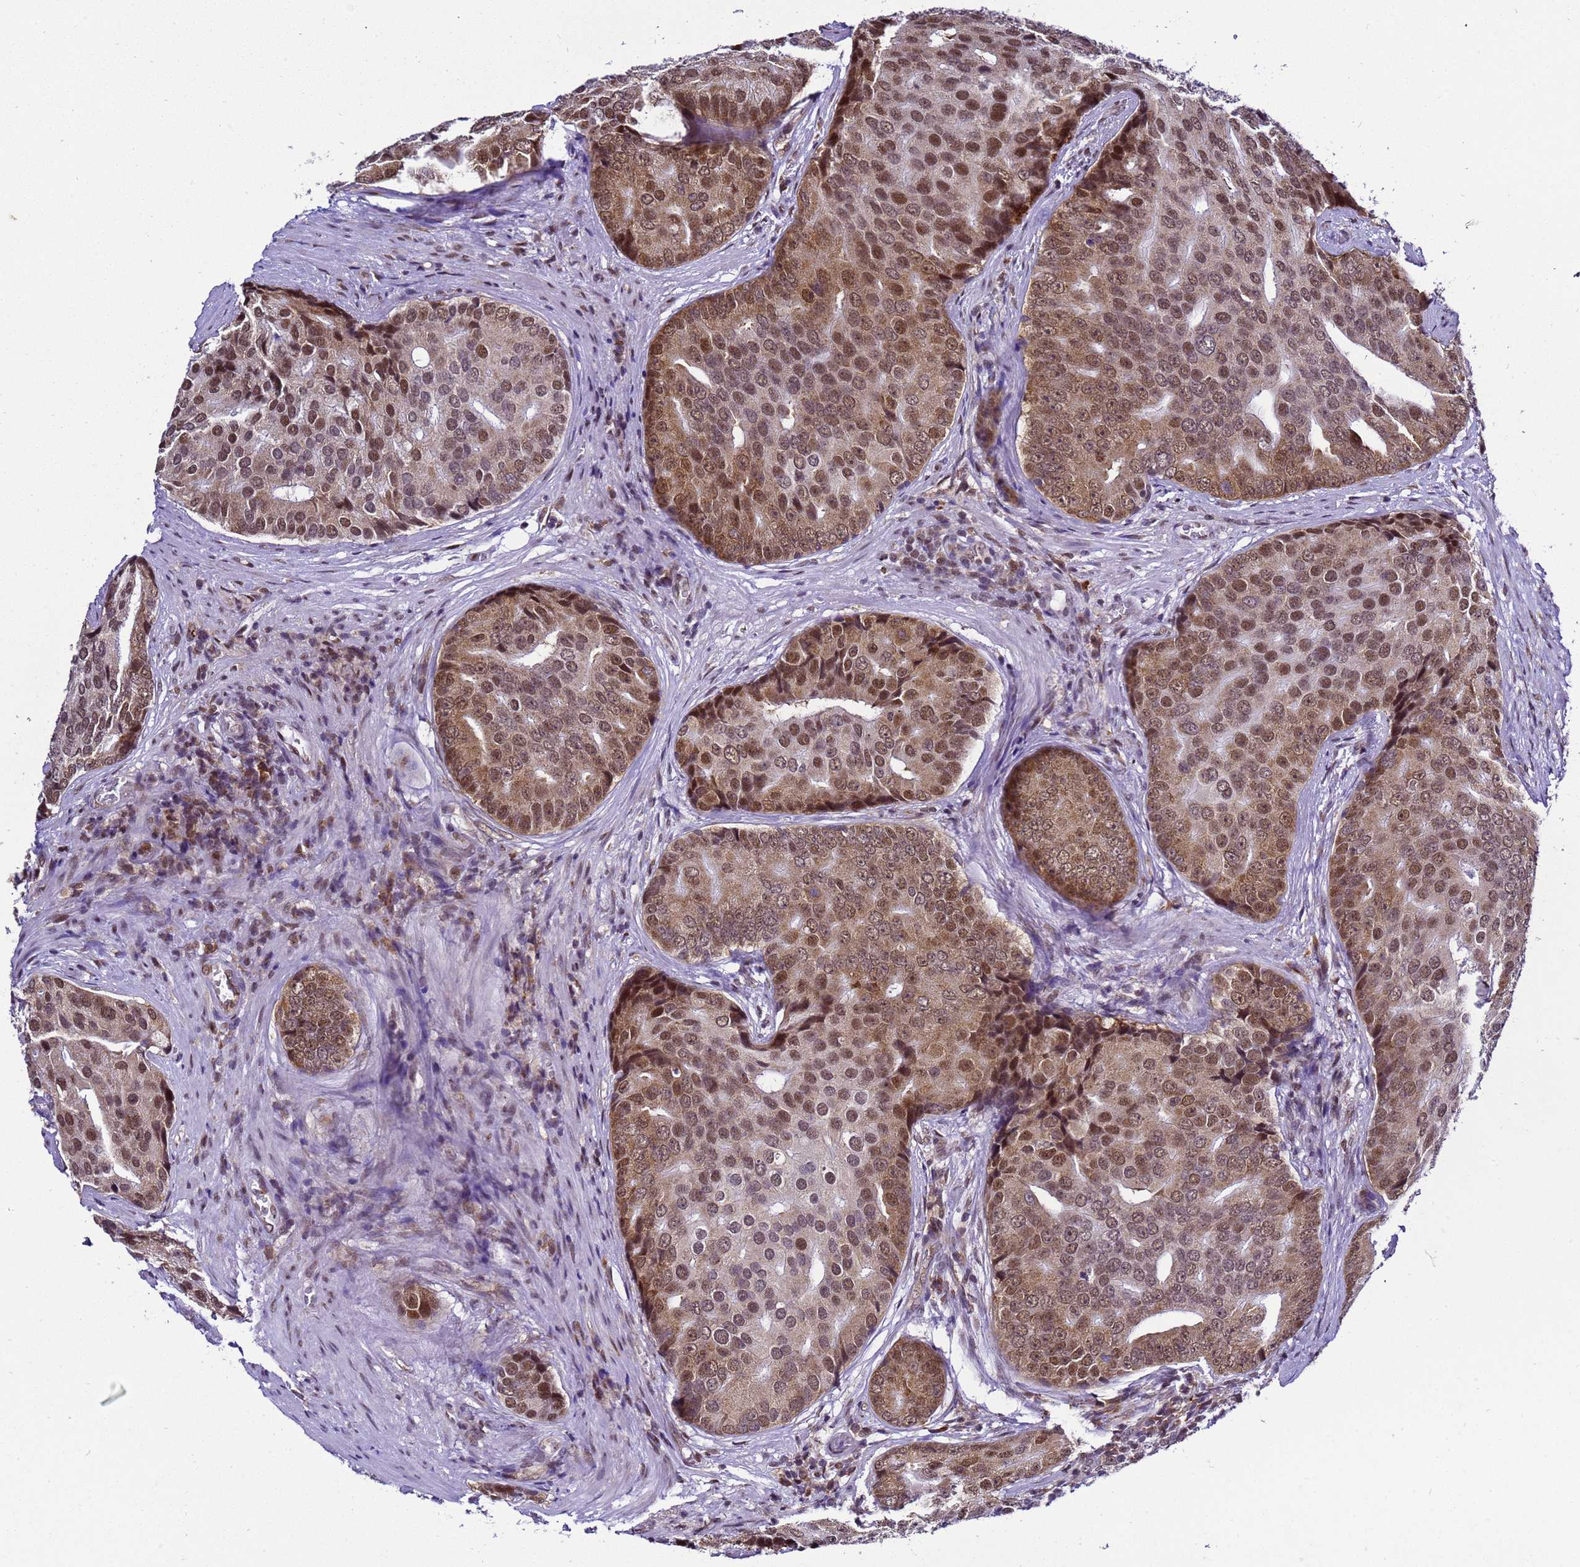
{"staining": {"intensity": "moderate", "quantity": ">75%", "location": "cytoplasmic/membranous,nuclear"}, "tissue": "prostate cancer", "cell_type": "Tumor cells", "image_type": "cancer", "snomed": [{"axis": "morphology", "description": "Adenocarcinoma, High grade"}, {"axis": "topography", "description": "Prostate"}], "caption": "A high-resolution photomicrograph shows IHC staining of prostate cancer (high-grade adenocarcinoma), which displays moderate cytoplasmic/membranous and nuclear positivity in approximately >75% of tumor cells.", "gene": "SMN1", "patient": {"sex": "male", "age": 62}}